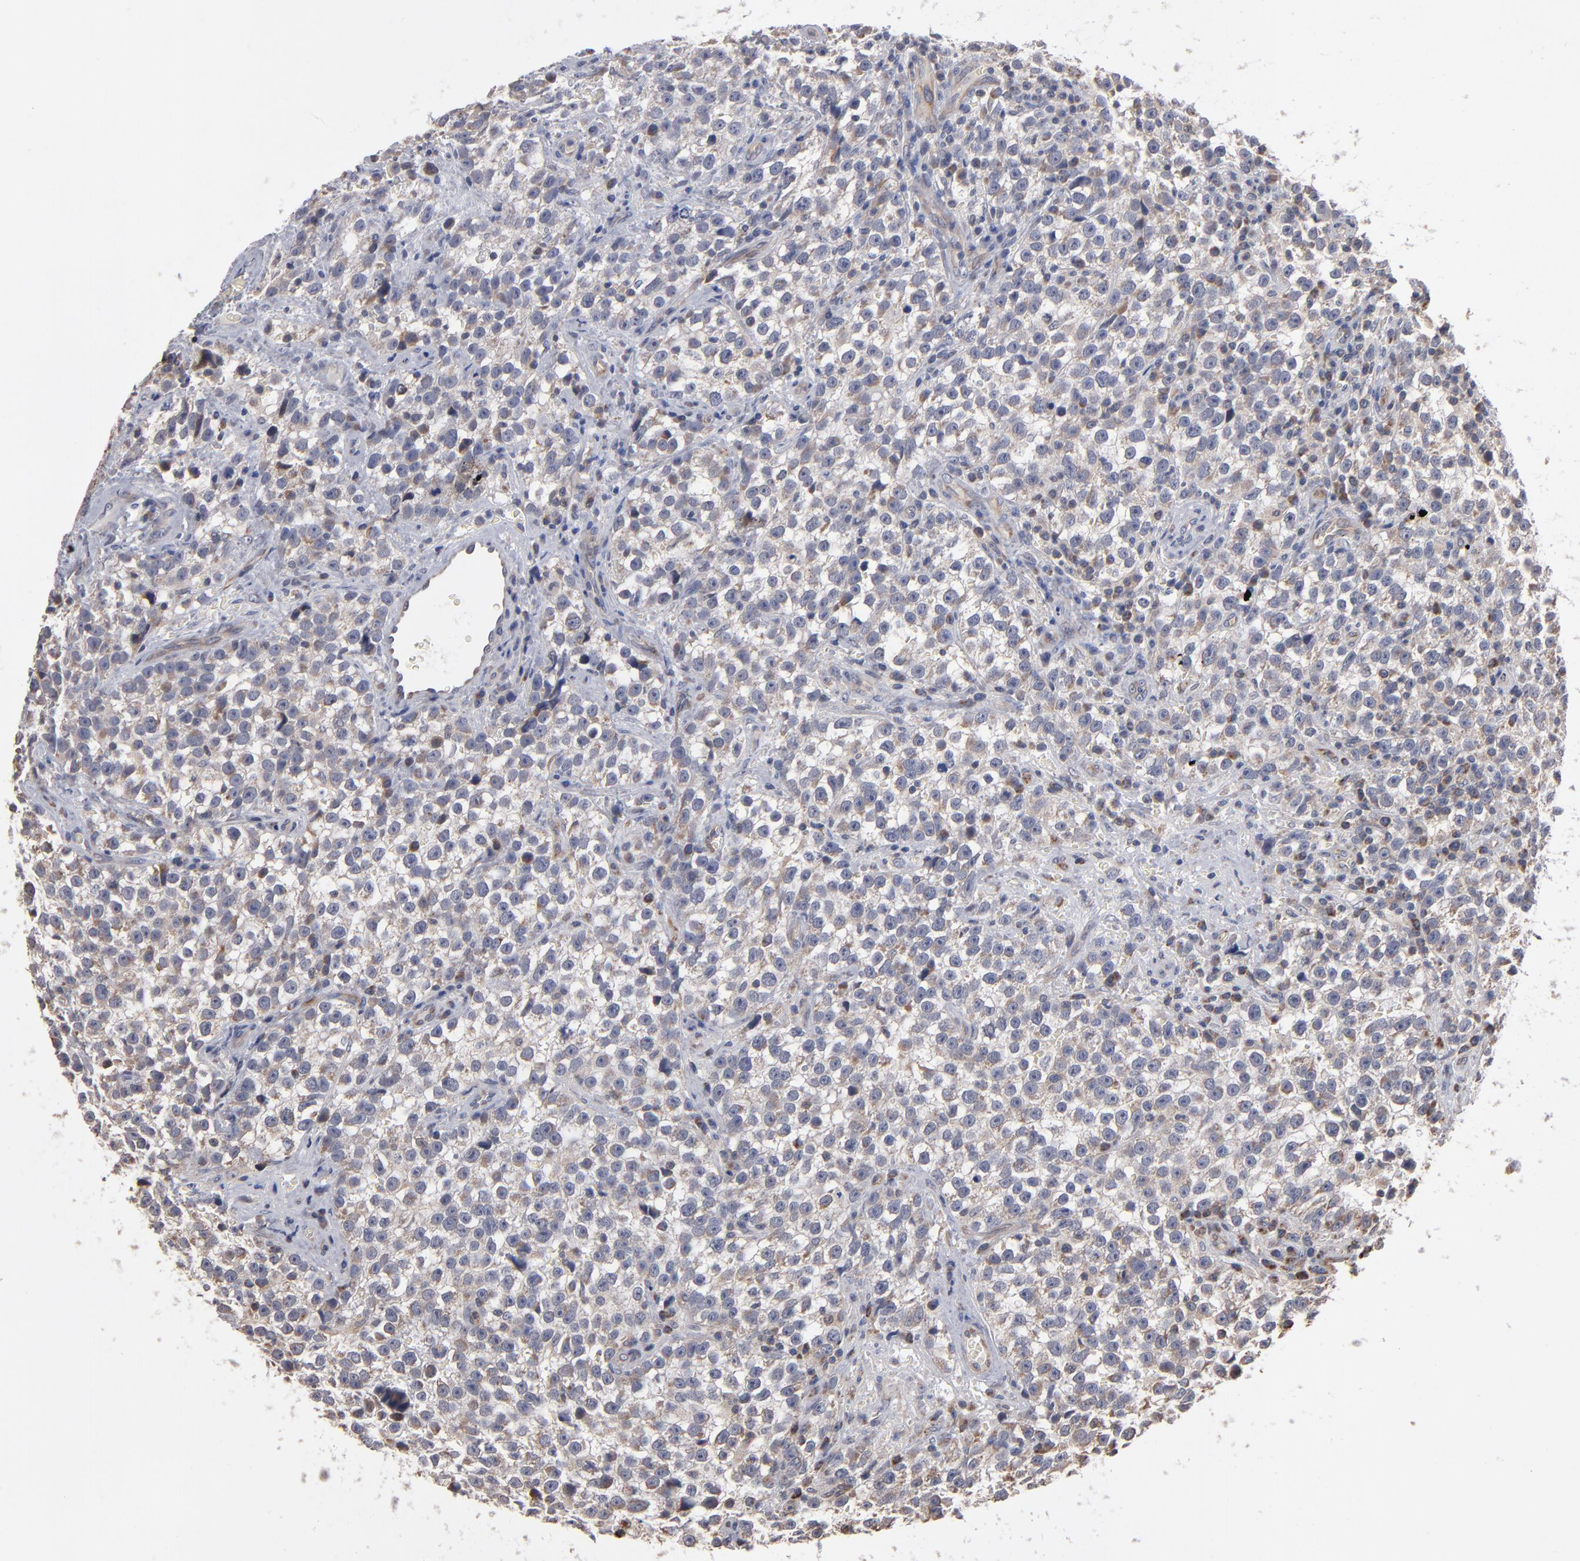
{"staining": {"intensity": "weak", "quantity": ">75%", "location": "cytoplasmic/membranous"}, "tissue": "testis cancer", "cell_type": "Tumor cells", "image_type": "cancer", "snomed": [{"axis": "morphology", "description": "Seminoma, NOS"}, {"axis": "topography", "description": "Testis"}], "caption": "Brown immunohistochemical staining in testis cancer demonstrates weak cytoplasmic/membranous expression in about >75% of tumor cells.", "gene": "MIPOL1", "patient": {"sex": "male", "age": 38}}